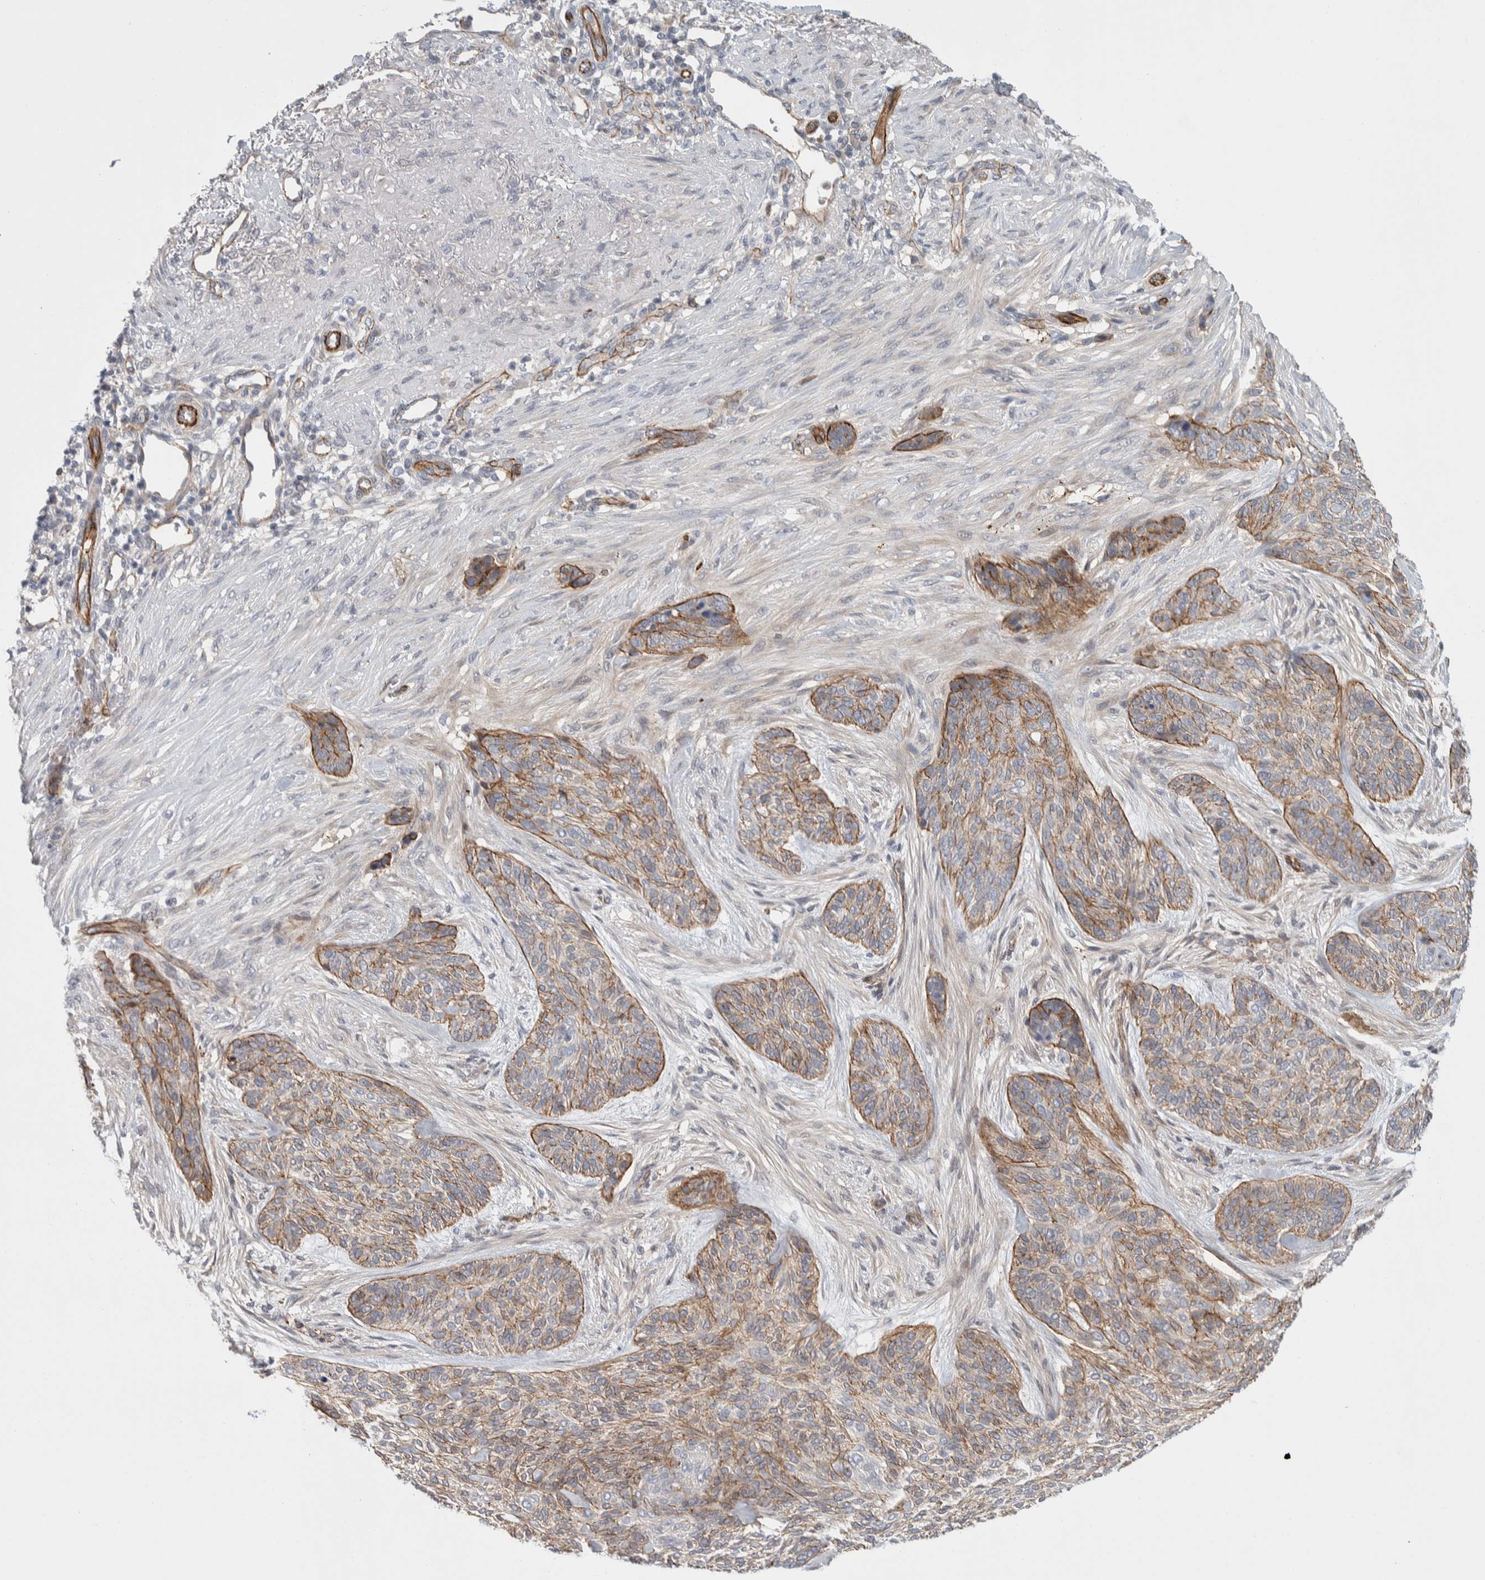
{"staining": {"intensity": "moderate", "quantity": ">75%", "location": "cytoplasmic/membranous"}, "tissue": "skin cancer", "cell_type": "Tumor cells", "image_type": "cancer", "snomed": [{"axis": "morphology", "description": "Basal cell carcinoma"}, {"axis": "topography", "description": "Skin"}], "caption": "Immunohistochemistry staining of skin basal cell carcinoma, which demonstrates medium levels of moderate cytoplasmic/membranous staining in approximately >75% of tumor cells indicating moderate cytoplasmic/membranous protein expression. The staining was performed using DAB (3,3'-diaminobenzidine) (brown) for protein detection and nuclei were counterstained in hematoxylin (blue).", "gene": "ZNF862", "patient": {"sex": "male", "age": 55}}